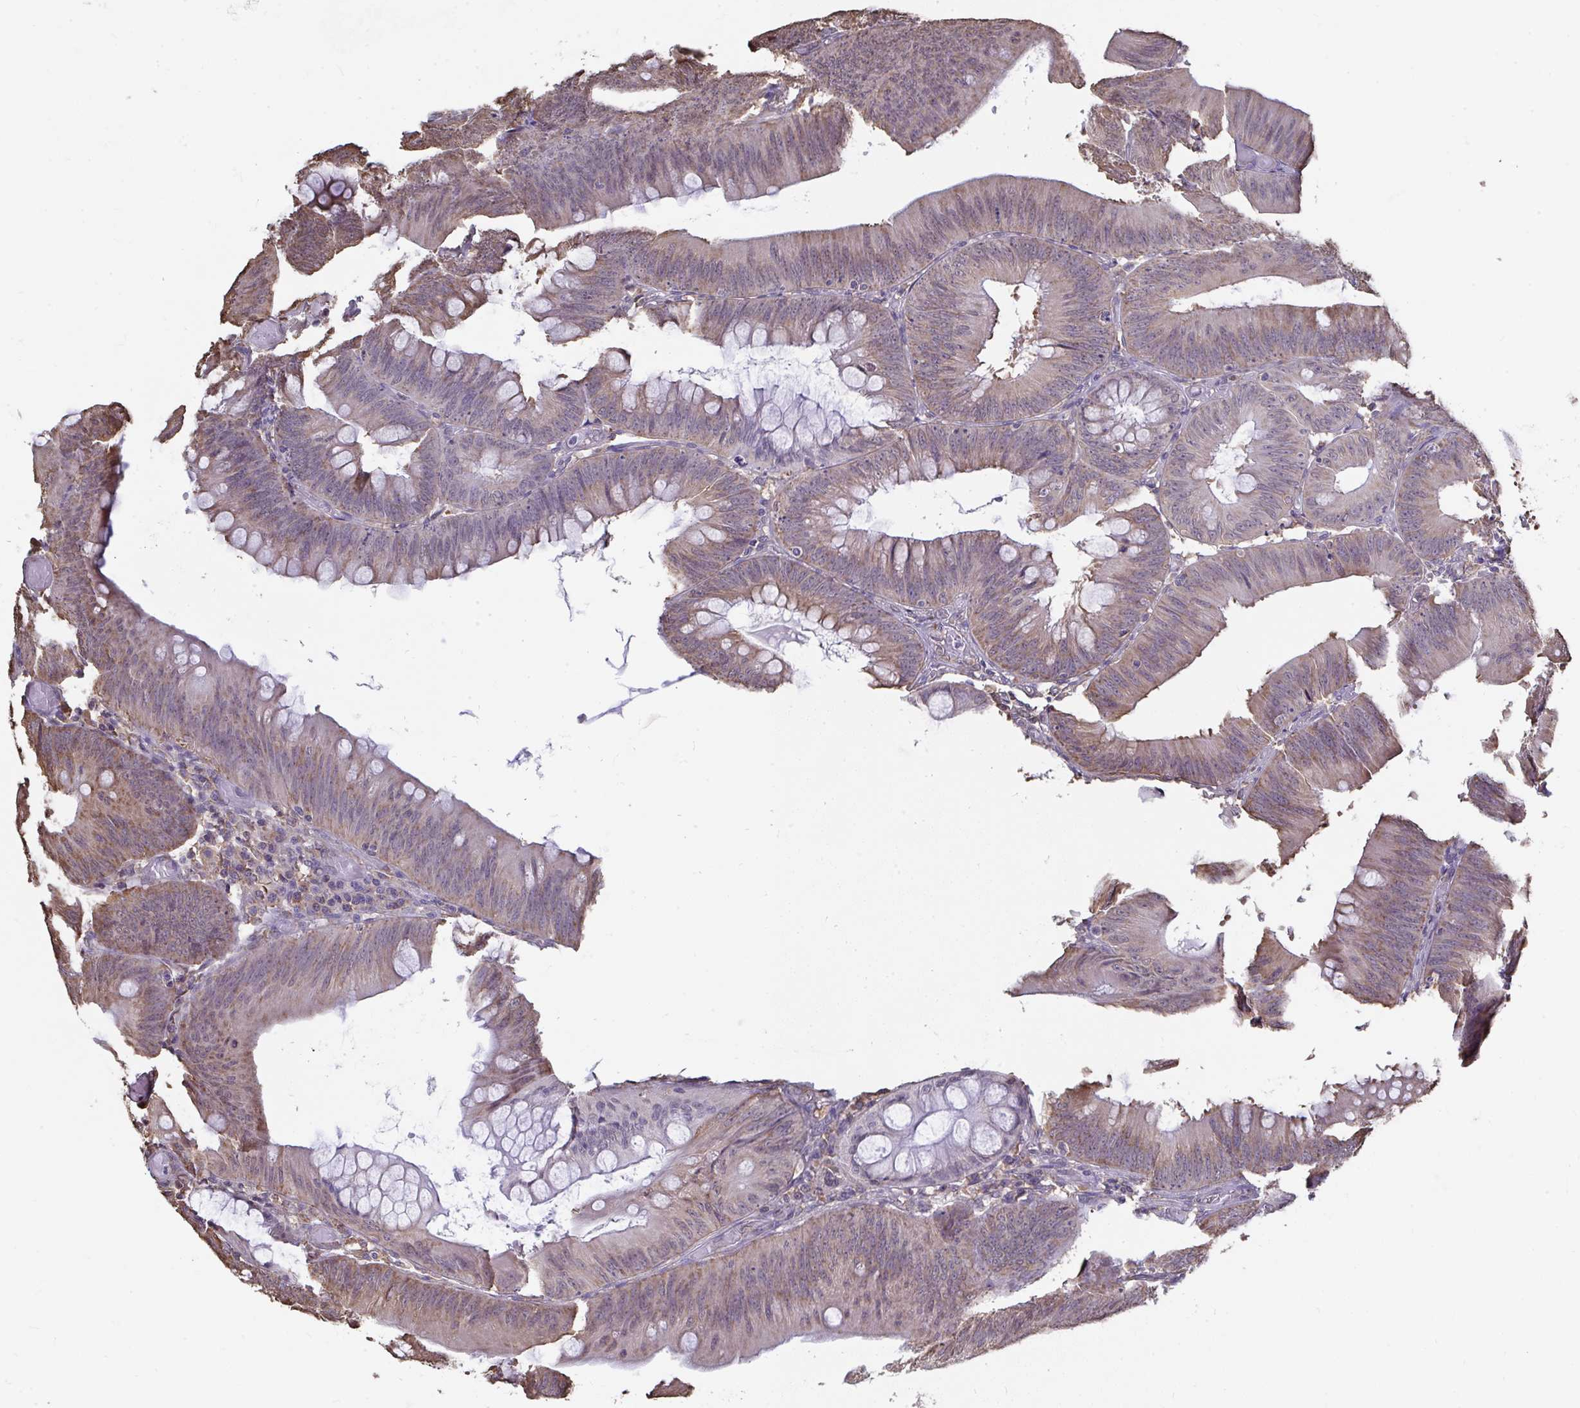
{"staining": {"intensity": "weak", "quantity": "<25%", "location": "cytoplasmic/membranous"}, "tissue": "colorectal cancer", "cell_type": "Tumor cells", "image_type": "cancer", "snomed": [{"axis": "morphology", "description": "Adenocarcinoma, NOS"}, {"axis": "topography", "description": "Colon"}], "caption": "This image is of colorectal cancer stained with immunohistochemistry (IHC) to label a protein in brown with the nuclei are counter-stained blue. There is no positivity in tumor cells.", "gene": "SYNCRIP", "patient": {"sex": "male", "age": 84}}